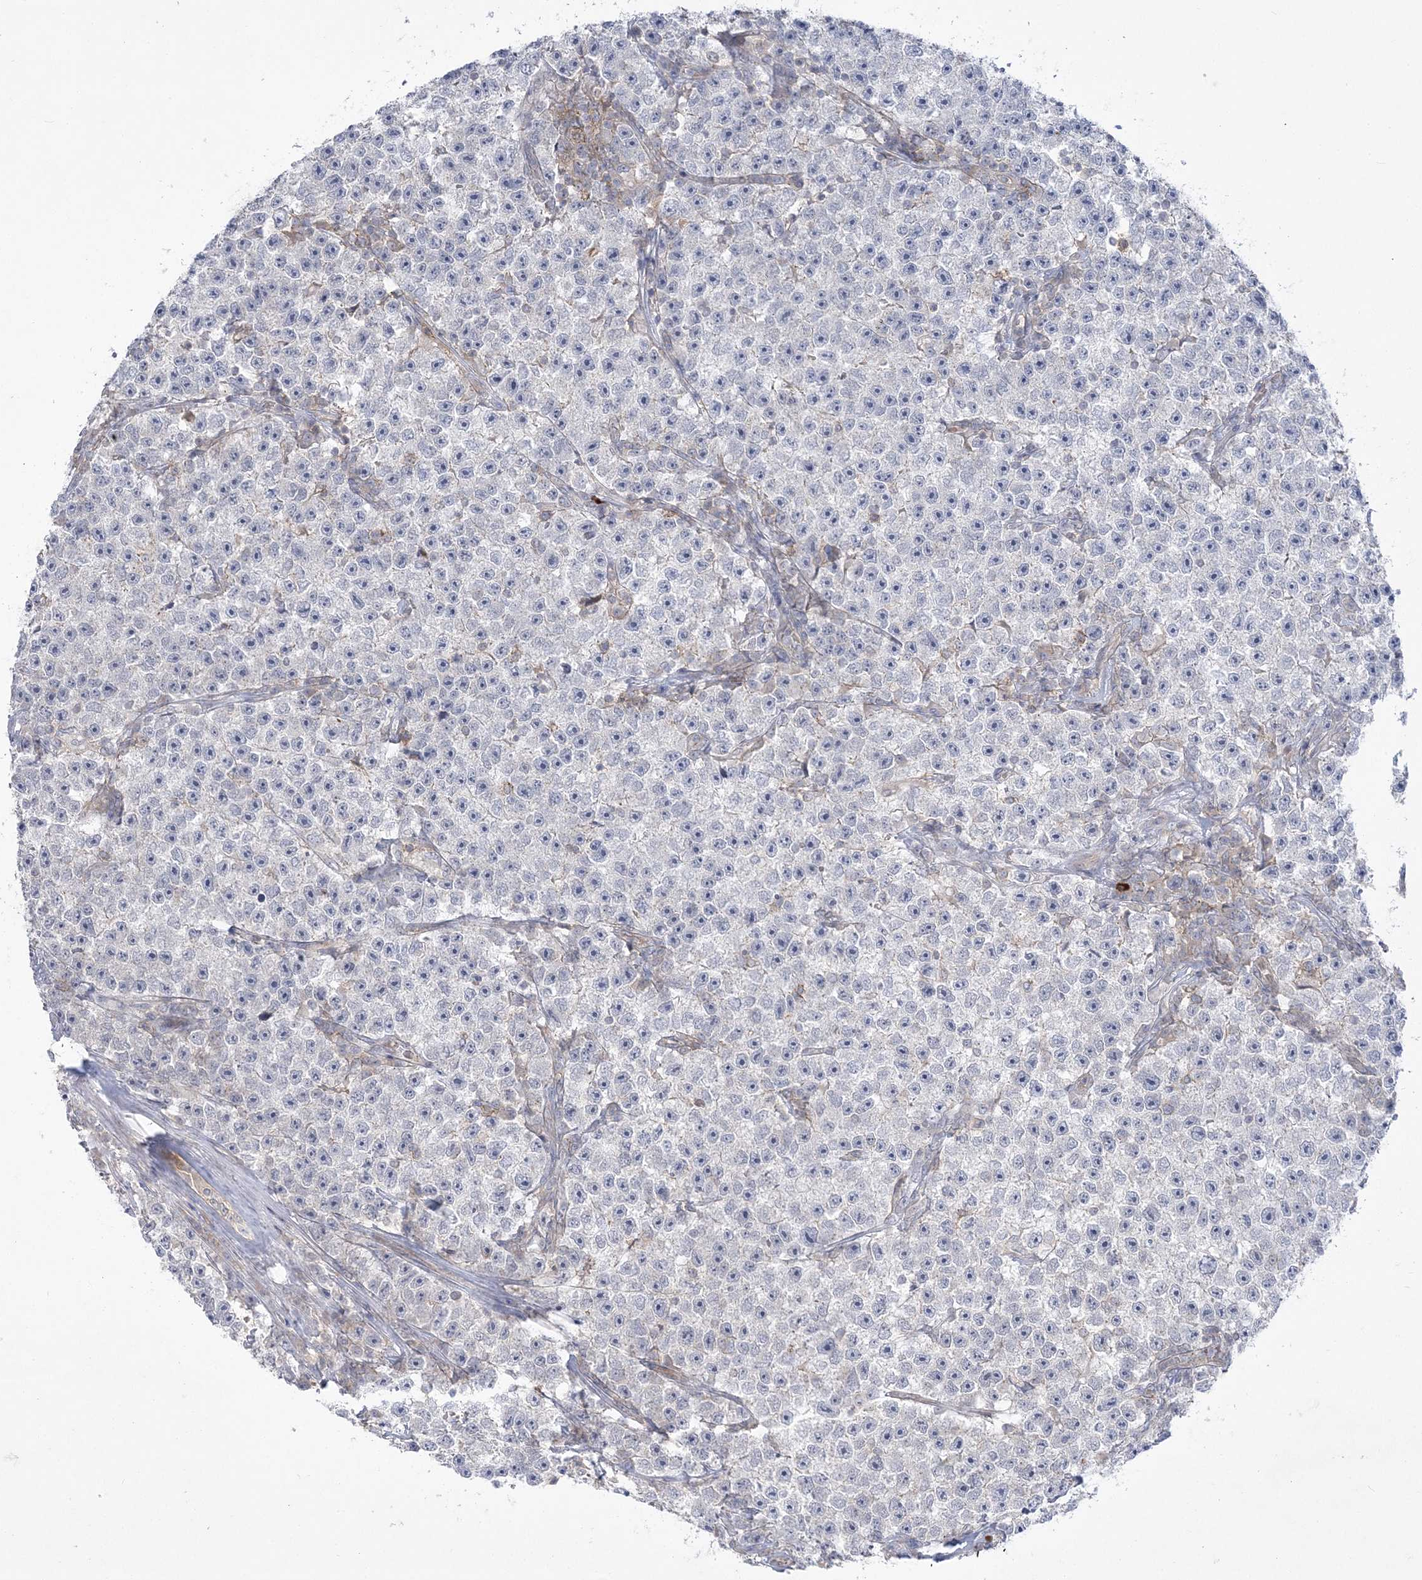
{"staining": {"intensity": "negative", "quantity": "none", "location": "none"}, "tissue": "testis cancer", "cell_type": "Tumor cells", "image_type": "cancer", "snomed": [{"axis": "morphology", "description": "Seminoma, NOS"}, {"axis": "topography", "description": "Testis"}], "caption": "Tumor cells are negative for brown protein staining in testis seminoma. (DAB (3,3'-diaminobenzidine) immunohistochemistry visualized using brightfield microscopy, high magnification).", "gene": "ADAMTS12", "patient": {"sex": "male", "age": 22}}